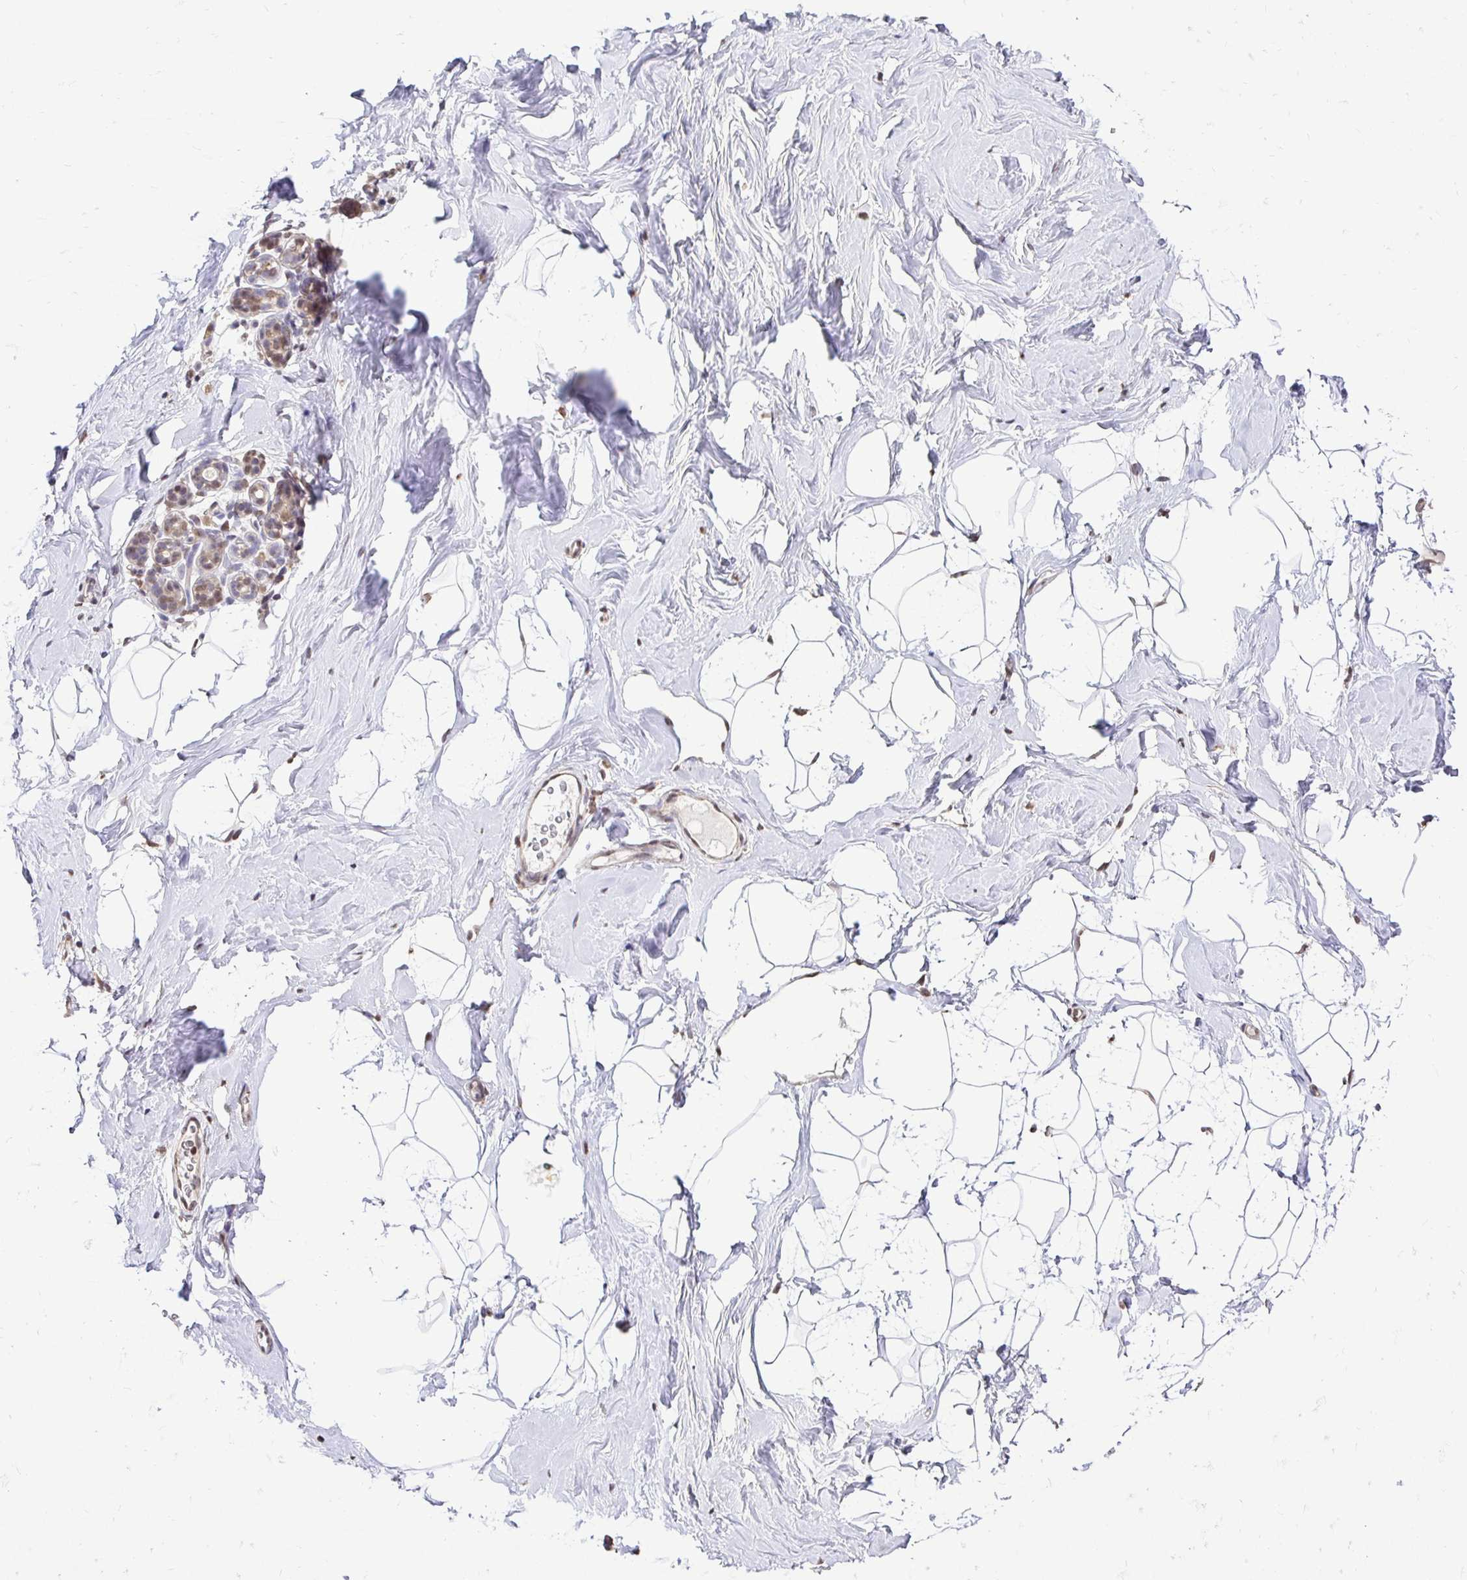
{"staining": {"intensity": "weak", "quantity": "<25%", "location": "nuclear"}, "tissue": "breast", "cell_type": "Adipocytes", "image_type": "normal", "snomed": [{"axis": "morphology", "description": "Normal tissue, NOS"}, {"axis": "topography", "description": "Breast"}], "caption": "Immunohistochemical staining of benign breast shows no significant expression in adipocytes.", "gene": "RHEBL1", "patient": {"sex": "female", "age": 32}}